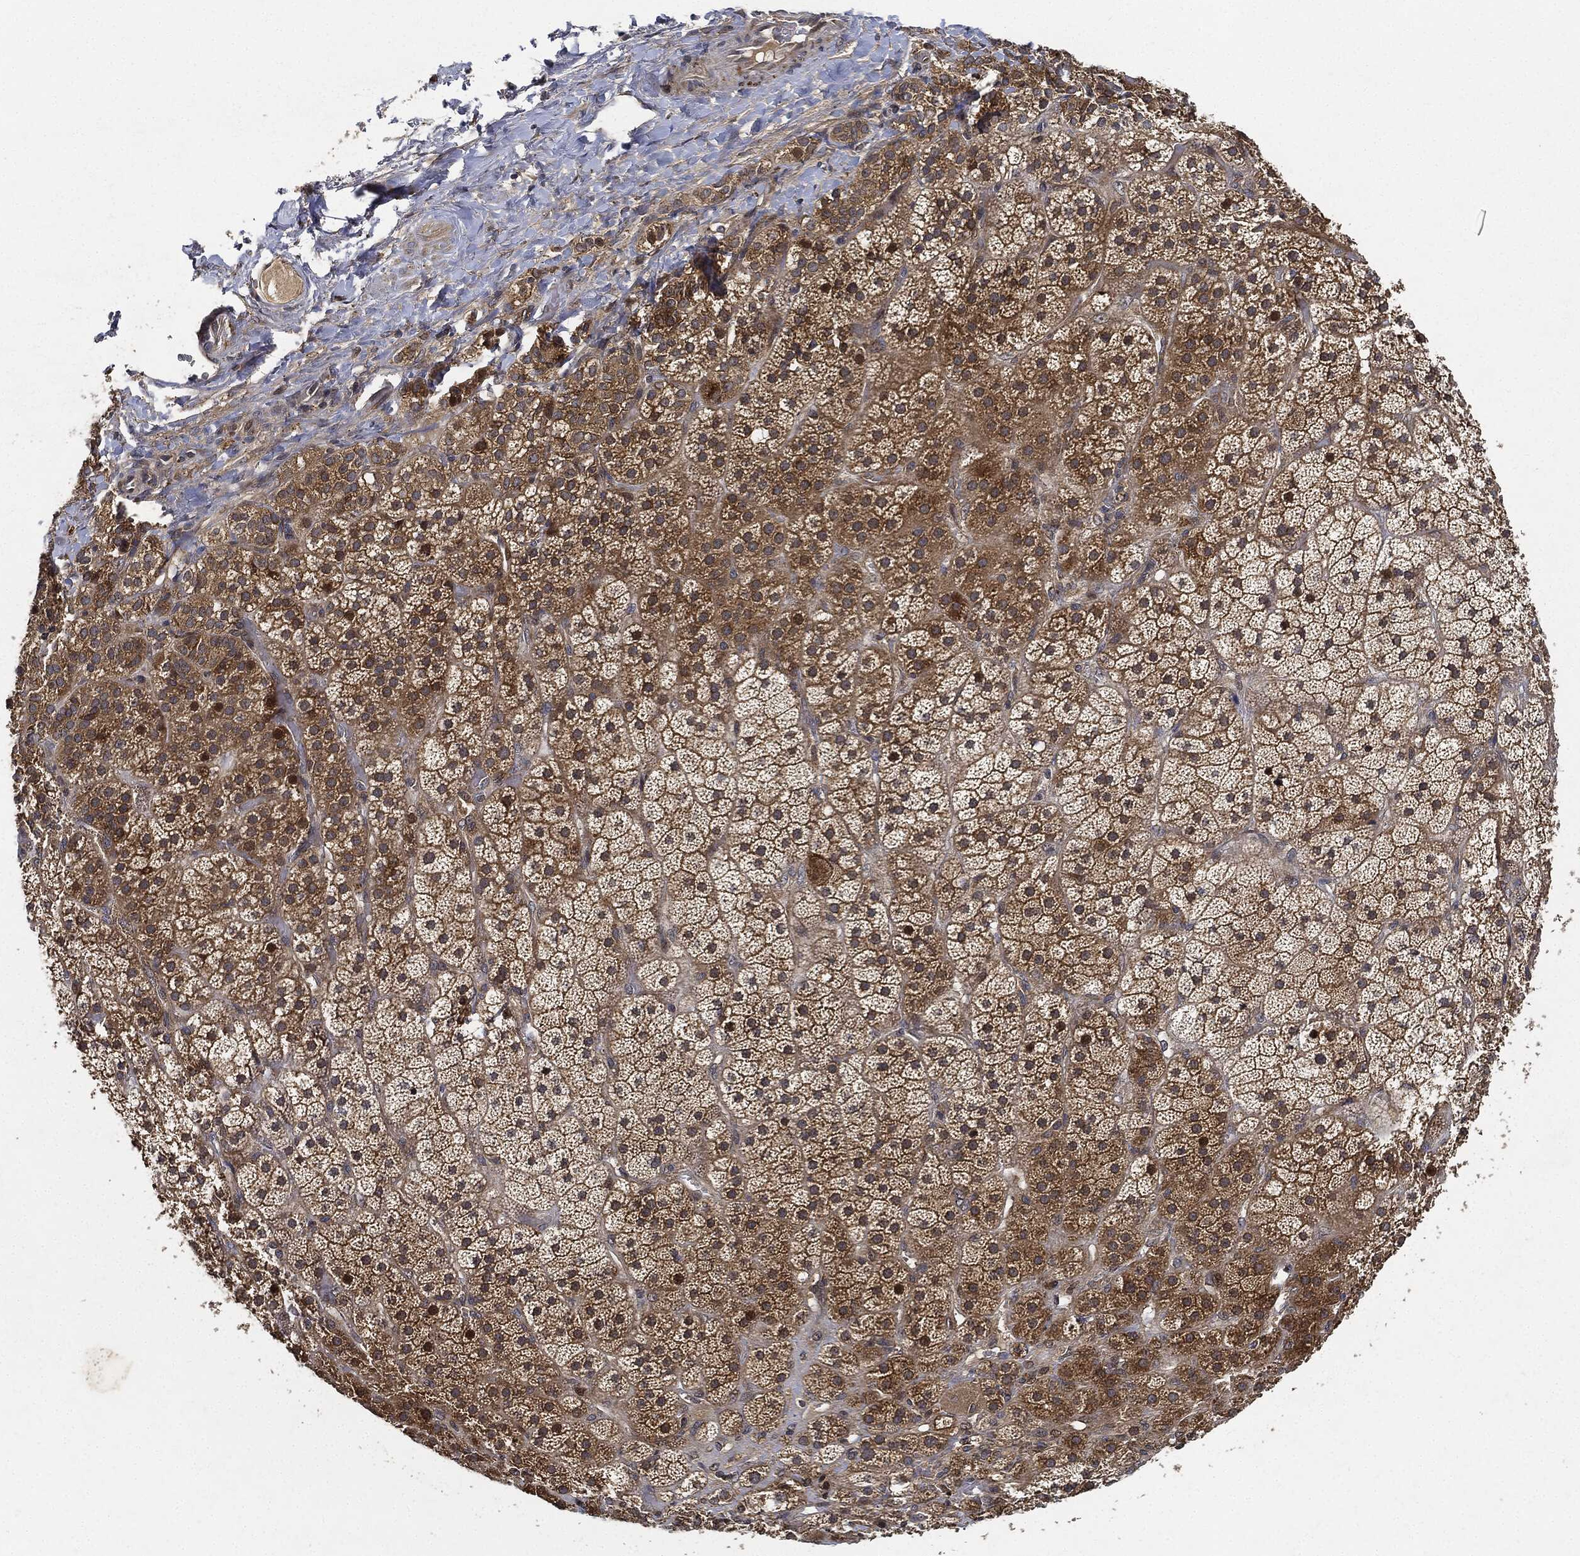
{"staining": {"intensity": "strong", "quantity": "25%-75%", "location": "cytoplasmic/membranous,nuclear"}, "tissue": "adrenal gland", "cell_type": "Glandular cells", "image_type": "normal", "snomed": [{"axis": "morphology", "description": "Normal tissue, NOS"}, {"axis": "topography", "description": "Adrenal gland"}], "caption": "The photomicrograph demonstrates immunohistochemical staining of unremarkable adrenal gland. There is strong cytoplasmic/membranous,nuclear positivity is identified in approximately 25%-75% of glandular cells.", "gene": "MLST8", "patient": {"sex": "male", "age": 57}}